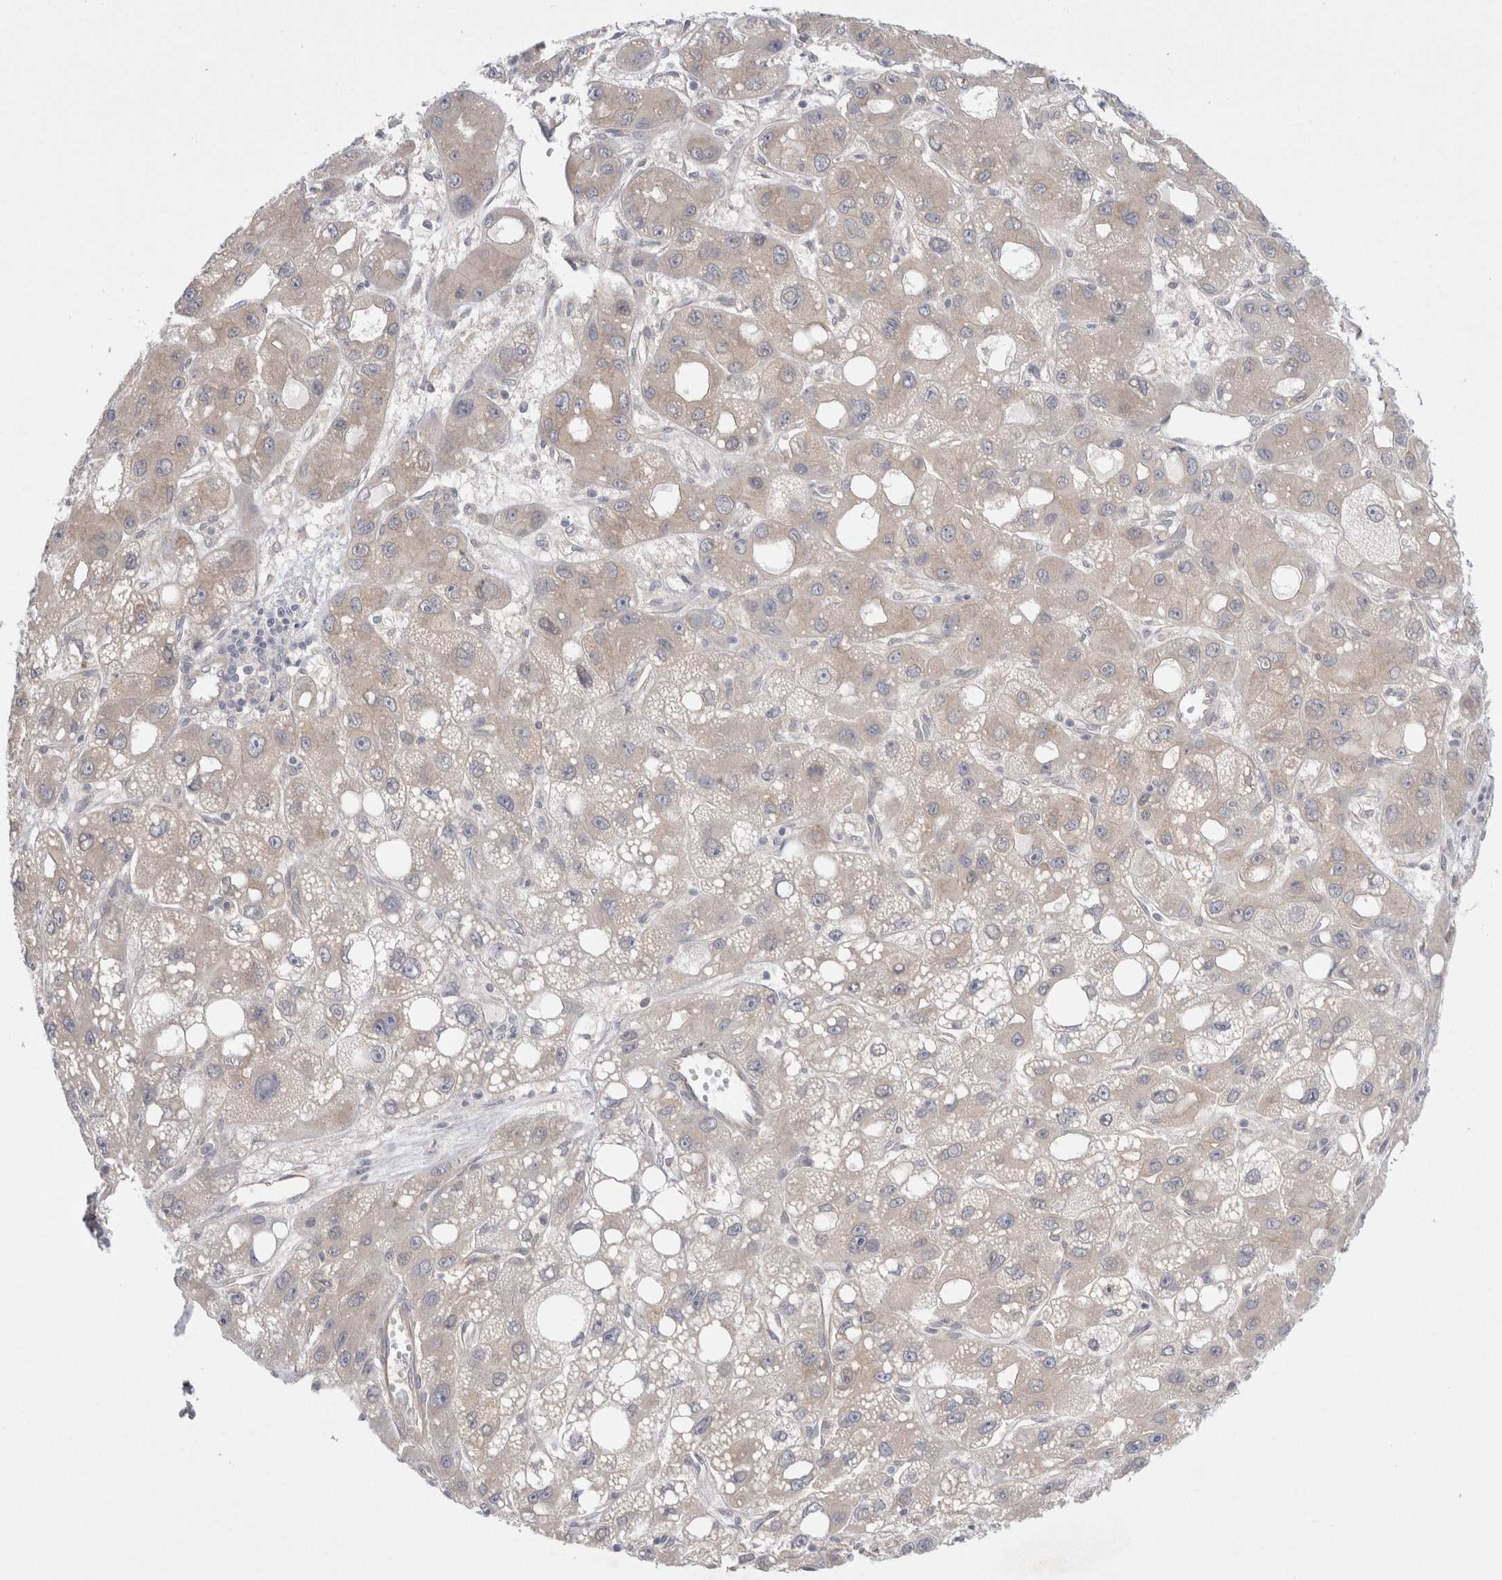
{"staining": {"intensity": "negative", "quantity": "none", "location": "none"}, "tissue": "liver cancer", "cell_type": "Tumor cells", "image_type": "cancer", "snomed": [{"axis": "morphology", "description": "Carcinoma, Hepatocellular, NOS"}, {"axis": "topography", "description": "Liver"}], "caption": "A photomicrograph of liver hepatocellular carcinoma stained for a protein shows no brown staining in tumor cells.", "gene": "WIPF2", "patient": {"sex": "male", "age": 55}}